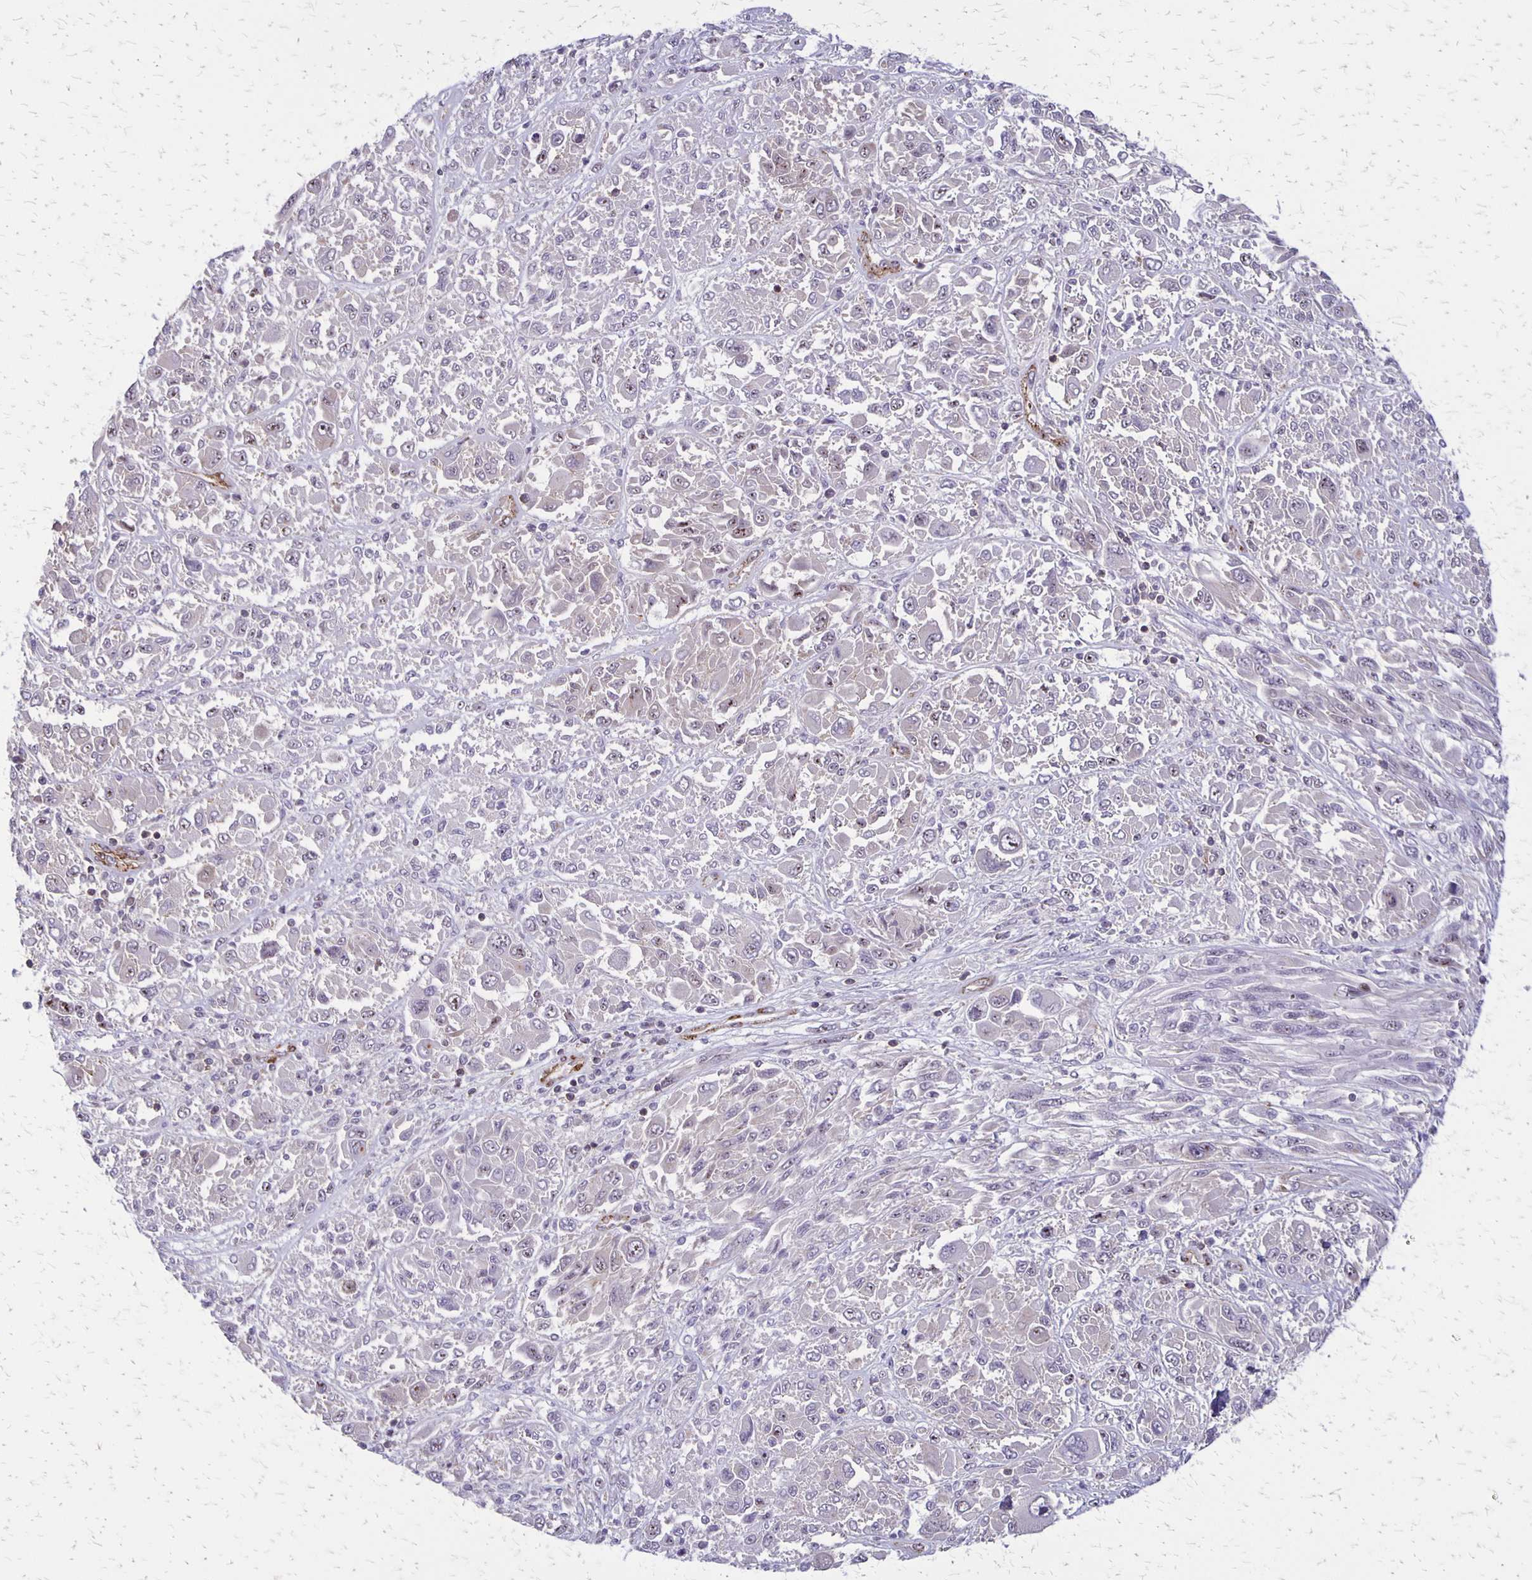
{"staining": {"intensity": "negative", "quantity": "none", "location": "none"}, "tissue": "melanoma", "cell_type": "Tumor cells", "image_type": "cancer", "snomed": [{"axis": "morphology", "description": "Malignant melanoma, NOS"}, {"axis": "topography", "description": "Skin"}], "caption": "High magnification brightfield microscopy of malignant melanoma stained with DAB (3,3'-diaminobenzidine) (brown) and counterstained with hematoxylin (blue): tumor cells show no significant staining.", "gene": "SEPTIN5", "patient": {"sex": "female", "age": 91}}